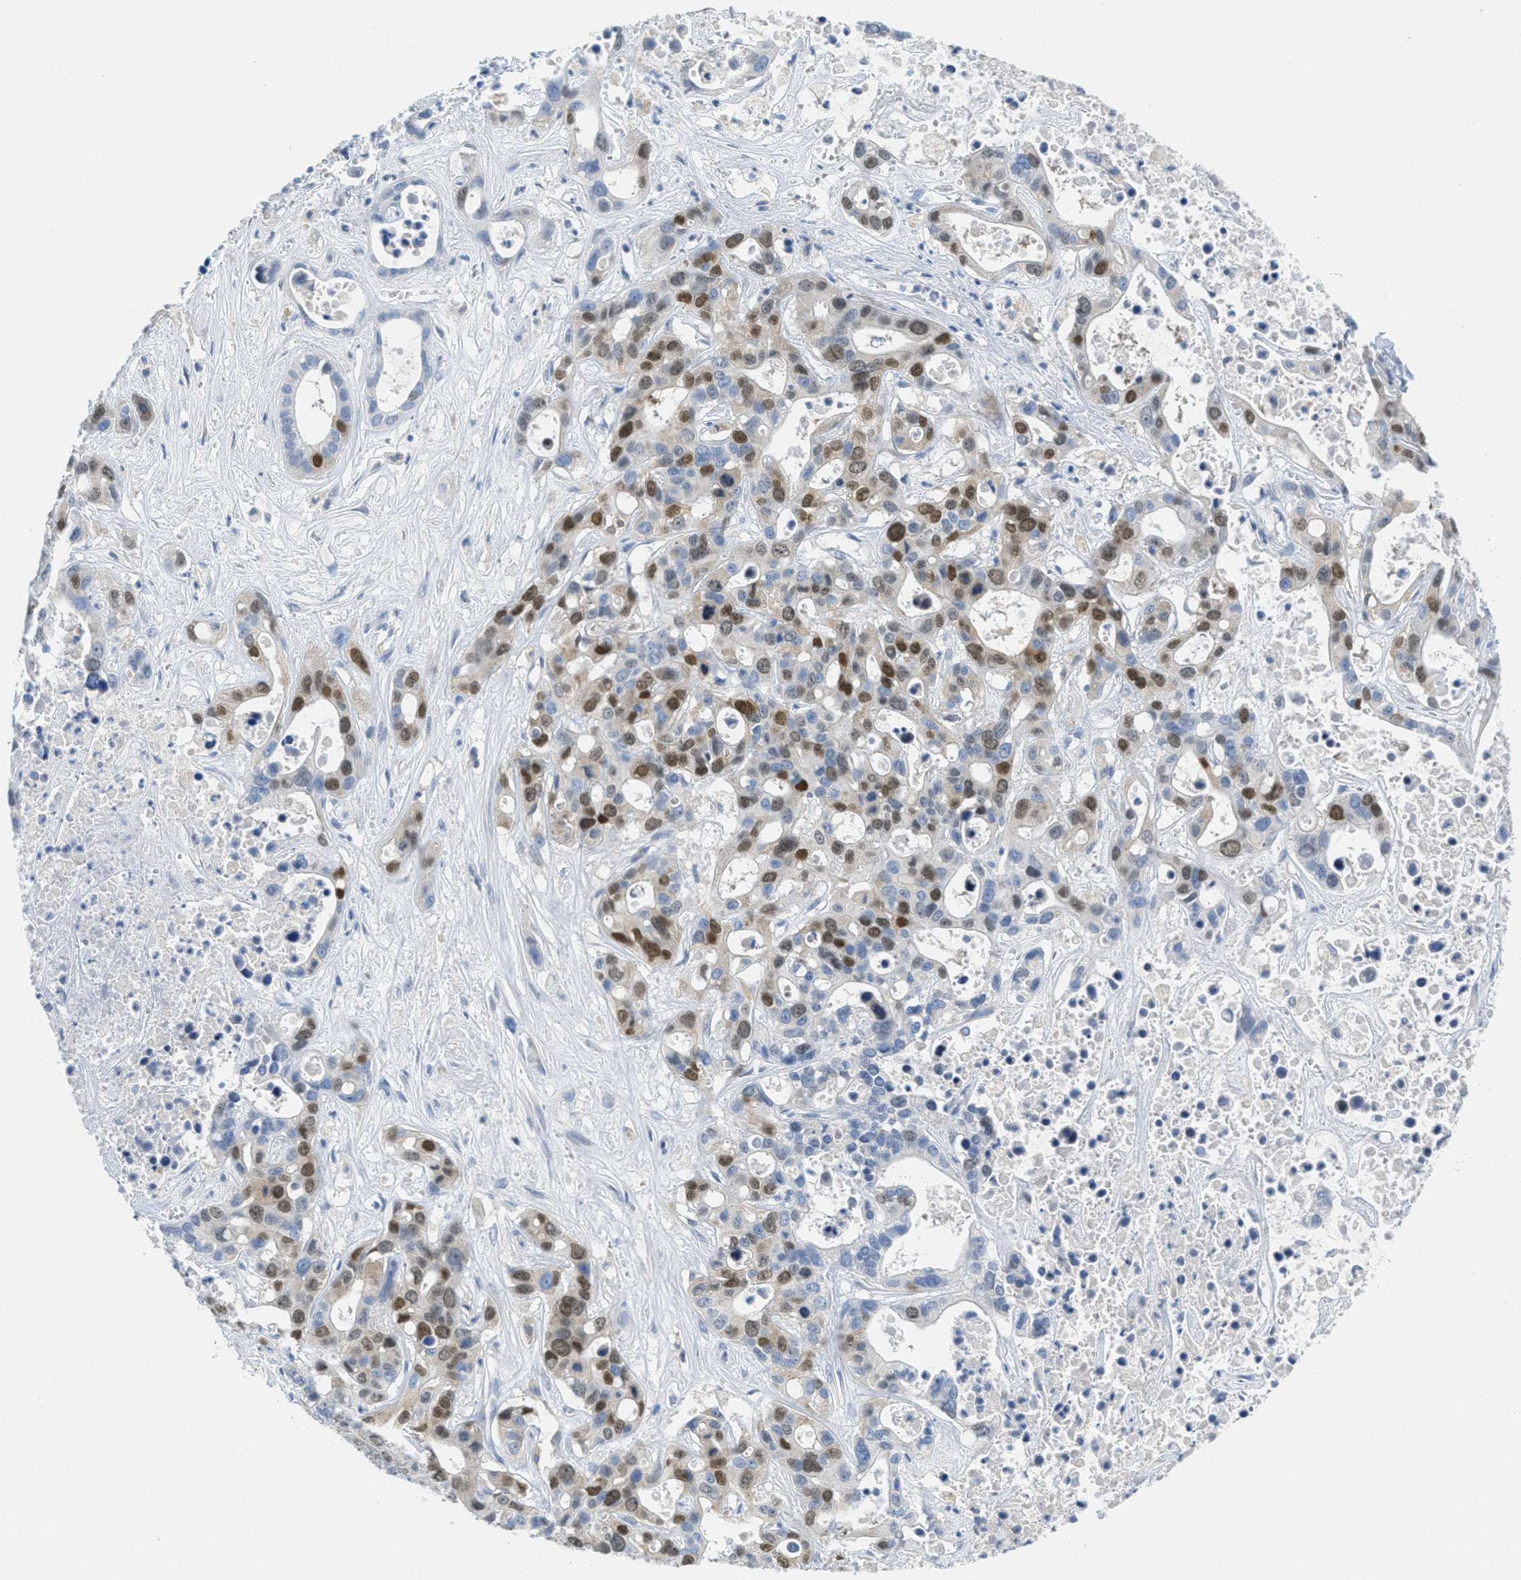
{"staining": {"intensity": "strong", "quantity": "25%-75%", "location": "nuclear"}, "tissue": "liver cancer", "cell_type": "Tumor cells", "image_type": "cancer", "snomed": [{"axis": "morphology", "description": "Cholangiocarcinoma"}, {"axis": "topography", "description": "Liver"}], "caption": "IHC (DAB (3,3'-diaminobenzidine)) staining of liver cancer demonstrates strong nuclear protein positivity in approximately 25%-75% of tumor cells. (DAB = brown stain, brightfield microscopy at high magnification).", "gene": "ORC6", "patient": {"sex": "female", "age": 65}}